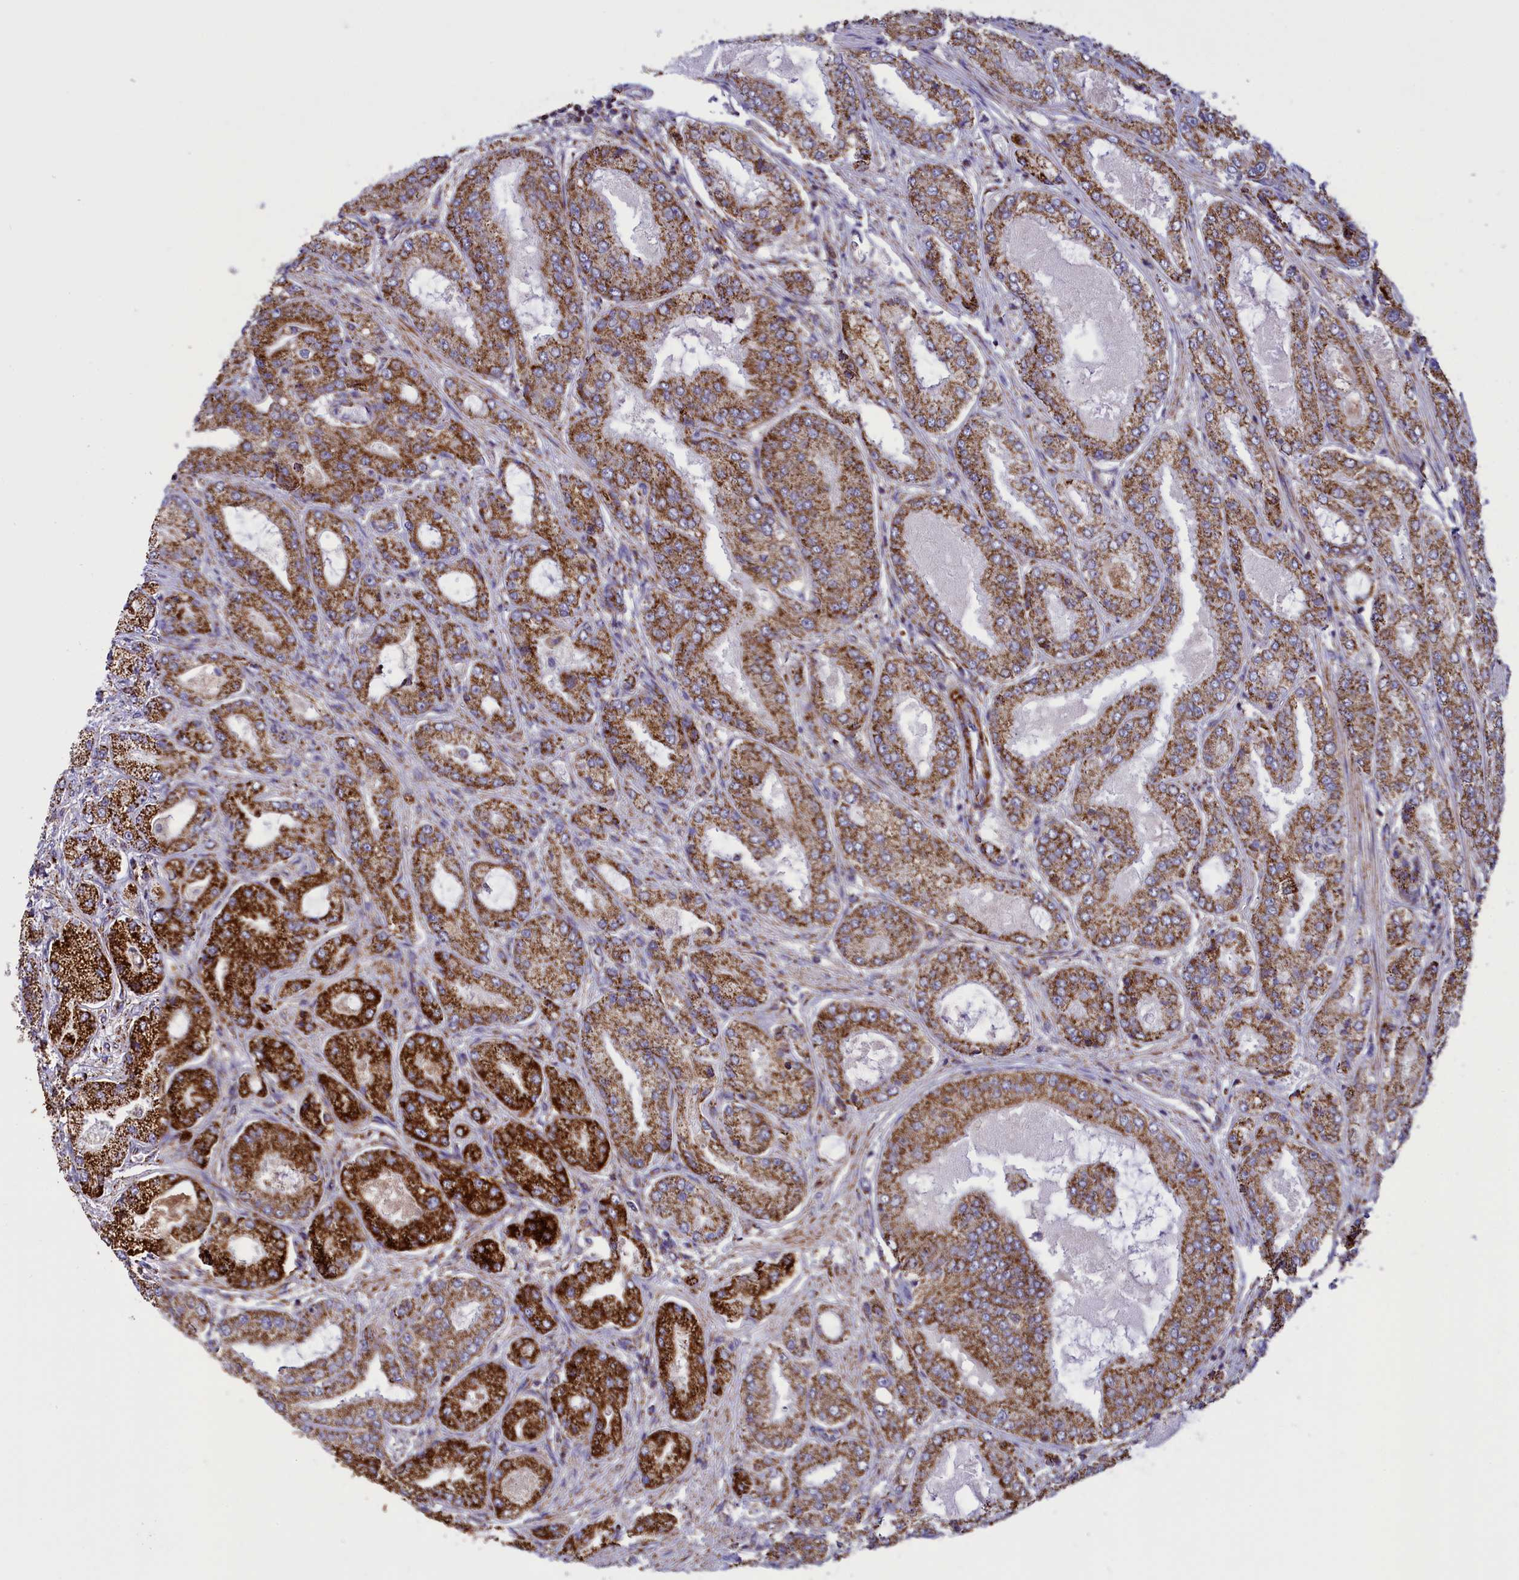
{"staining": {"intensity": "strong", "quantity": ">75%", "location": "cytoplasmic/membranous"}, "tissue": "prostate cancer", "cell_type": "Tumor cells", "image_type": "cancer", "snomed": [{"axis": "morphology", "description": "Adenocarcinoma, High grade"}, {"axis": "topography", "description": "Prostate"}], "caption": "Human prostate high-grade adenocarcinoma stained with a protein marker reveals strong staining in tumor cells.", "gene": "ISOC2", "patient": {"sex": "male", "age": 71}}